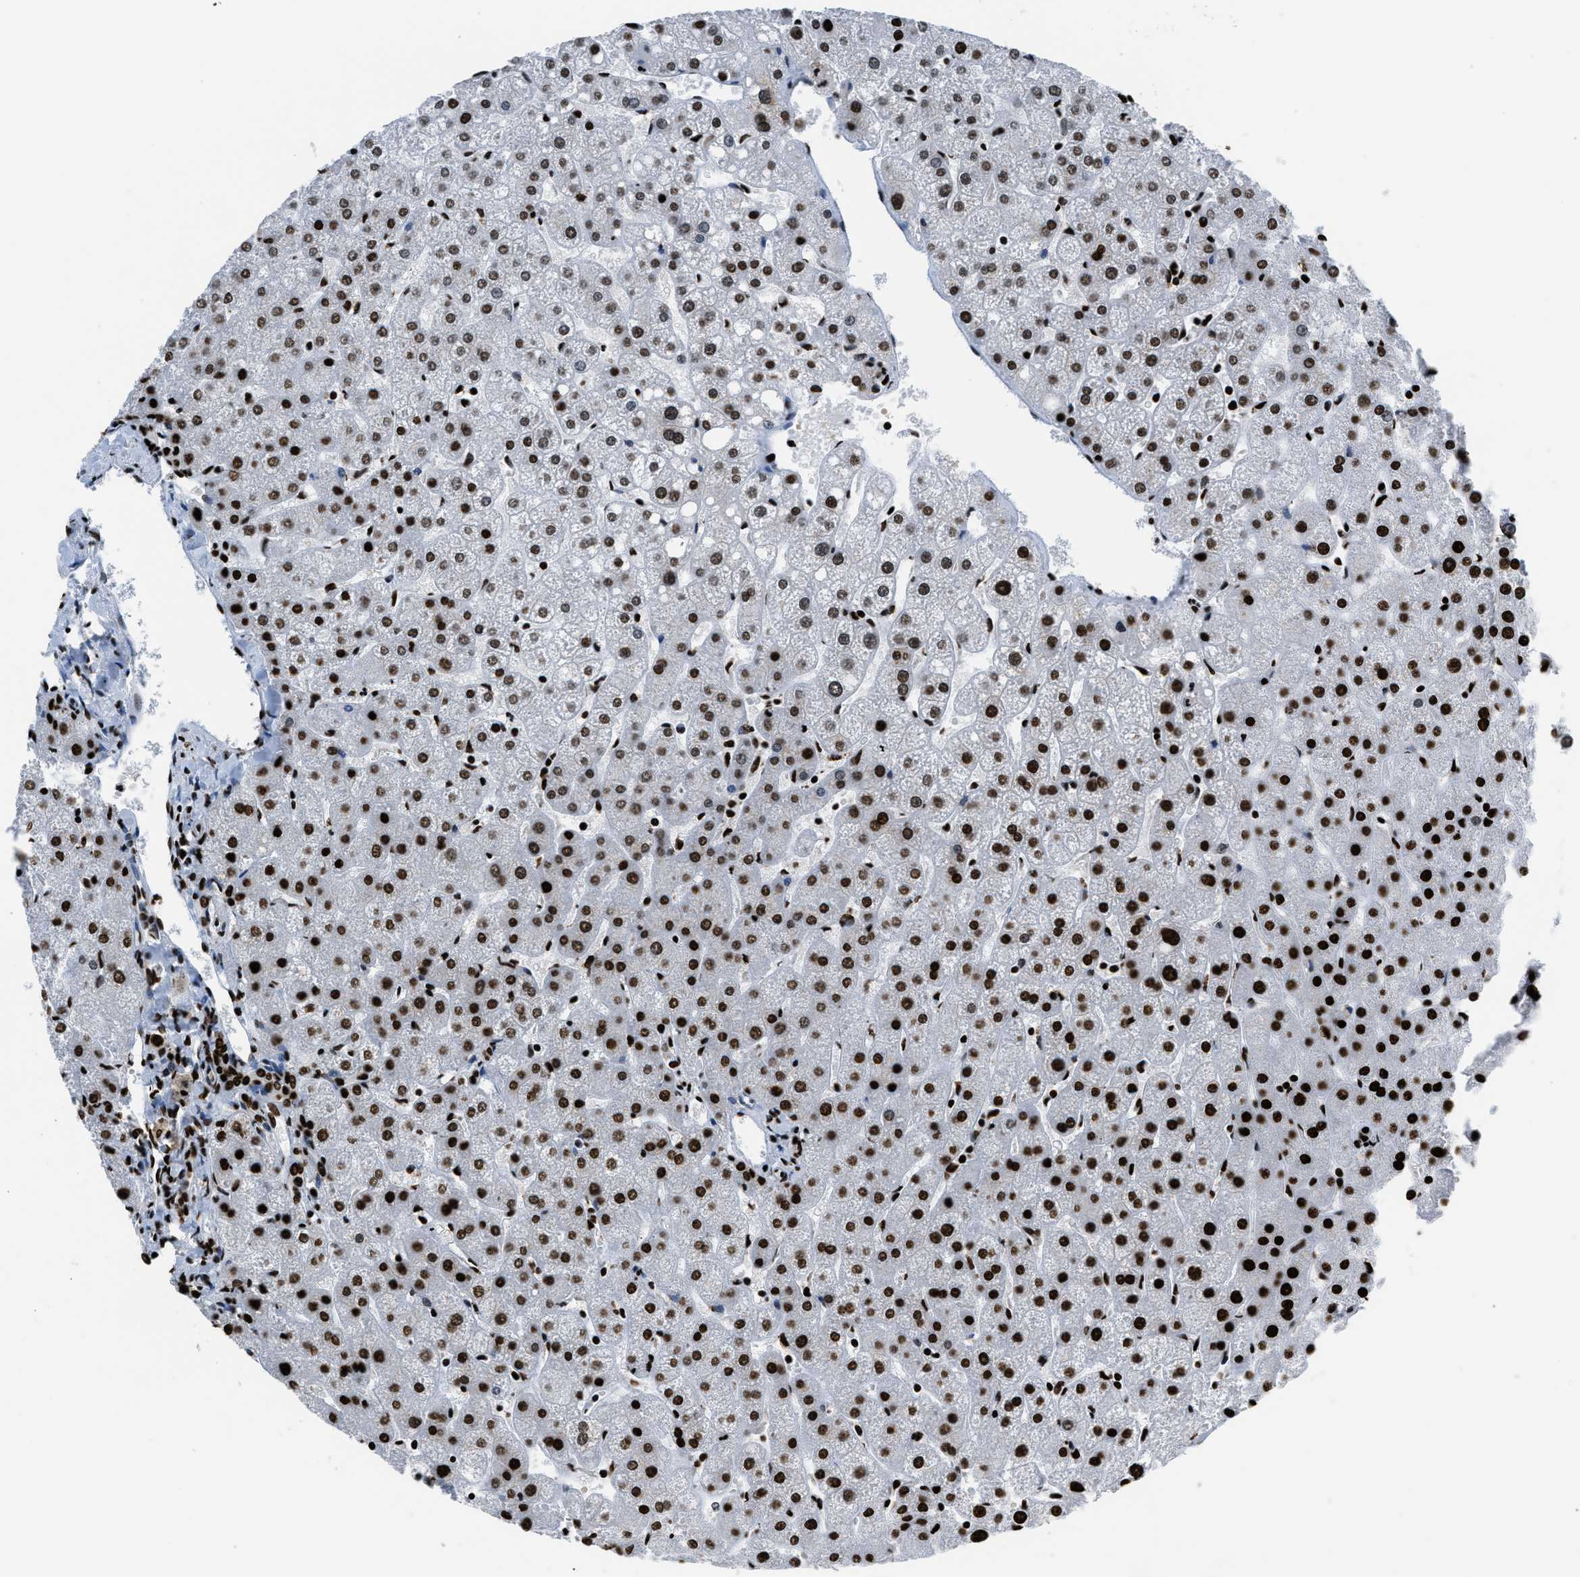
{"staining": {"intensity": "strong", "quantity": ">75%", "location": "nuclear"}, "tissue": "liver", "cell_type": "Cholangiocytes", "image_type": "normal", "snomed": [{"axis": "morphology", "description": "Normal tissue, NOS"}, {"axis": "topography", "description": "Liver"}], "caption": "Benign liver displays strong nuclear expression in approximately >75% of cholangiocytes.", "gene": "HNRNPM", "patient": {"sex": "male", "age": 67}}